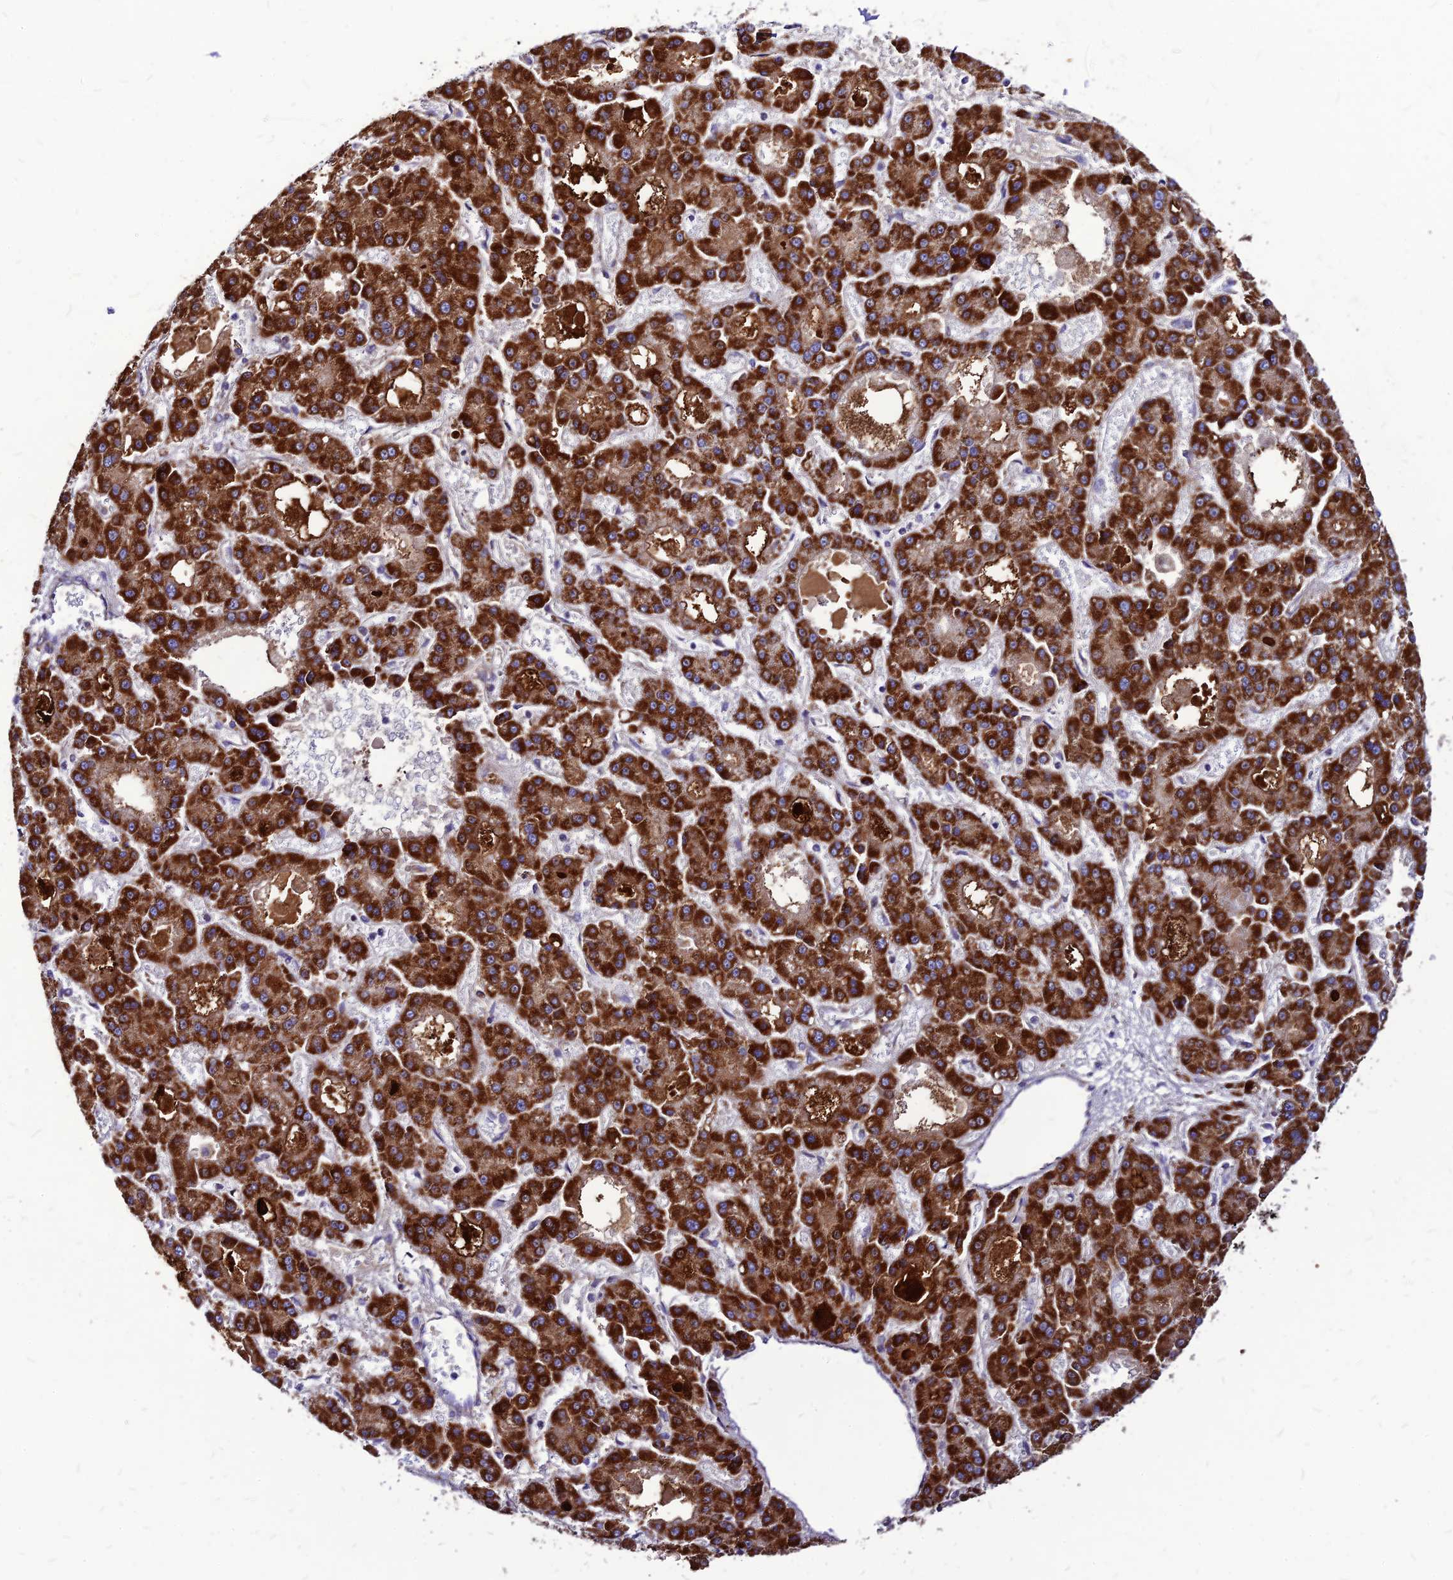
{"staining": {"intensity": "strong", "quantity": ">75%", "location": "cytoplasmic/membranous"}, "tissue": "liver cancer", "cell_type": "Tumor cells", "image_type": "cancer", "snomed": [{"axis": "morphology", "description": "Carcinoma, Hepatocellular, NOS"}, {"axis": "topography", "description": "Liver"}], "caption": "The micrograph reveals immunohistochemical staining of liver cancer. There is strong cytoplasmic/membranous expression is identified in approximately >75% of tumor cells.", "gene": "ECI1", "patient": {"sex": "male", "age": 70}}